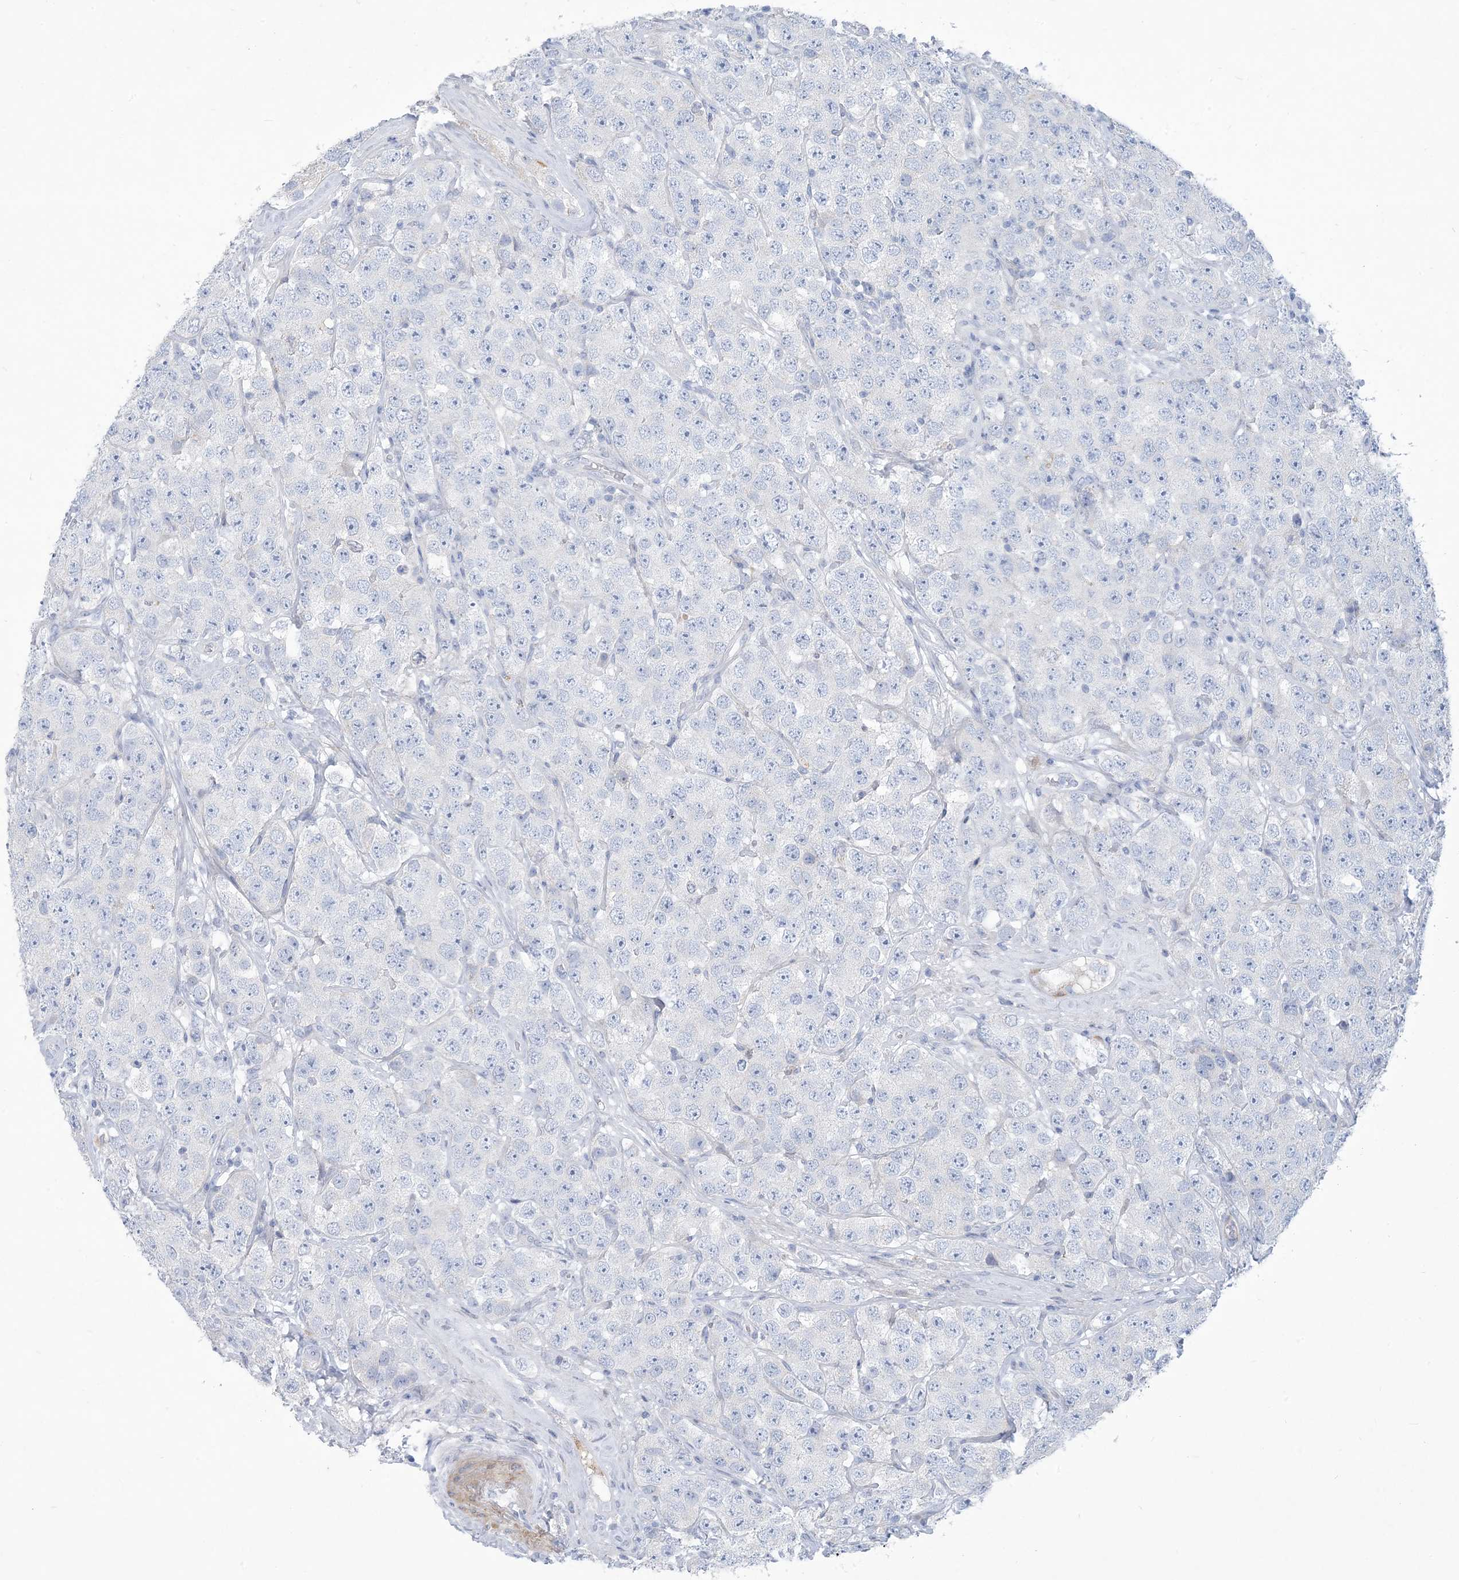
{"staining": {"intensity": "negative", "quantity": "none", "location": "none"}, "tissue": "testis cancer", "cell_type": "Tumor cells", "image_type": "cancer", "snomed": [{"axis": "morphology", "description": "Seminoma, NOS"}, {"axis": "topography", "description": "Testis"}], "caption": "Immunohistochemistry (IHC) photomicrograph of seminoma (testis) stained for a protein (brown), which shows no staining in tumor cells. (Immunohistochemistry (IHC), brightfield microscopy, high magnification).", "gene": "MOXD1", "patient": {"sex": "male", "age": 28}}